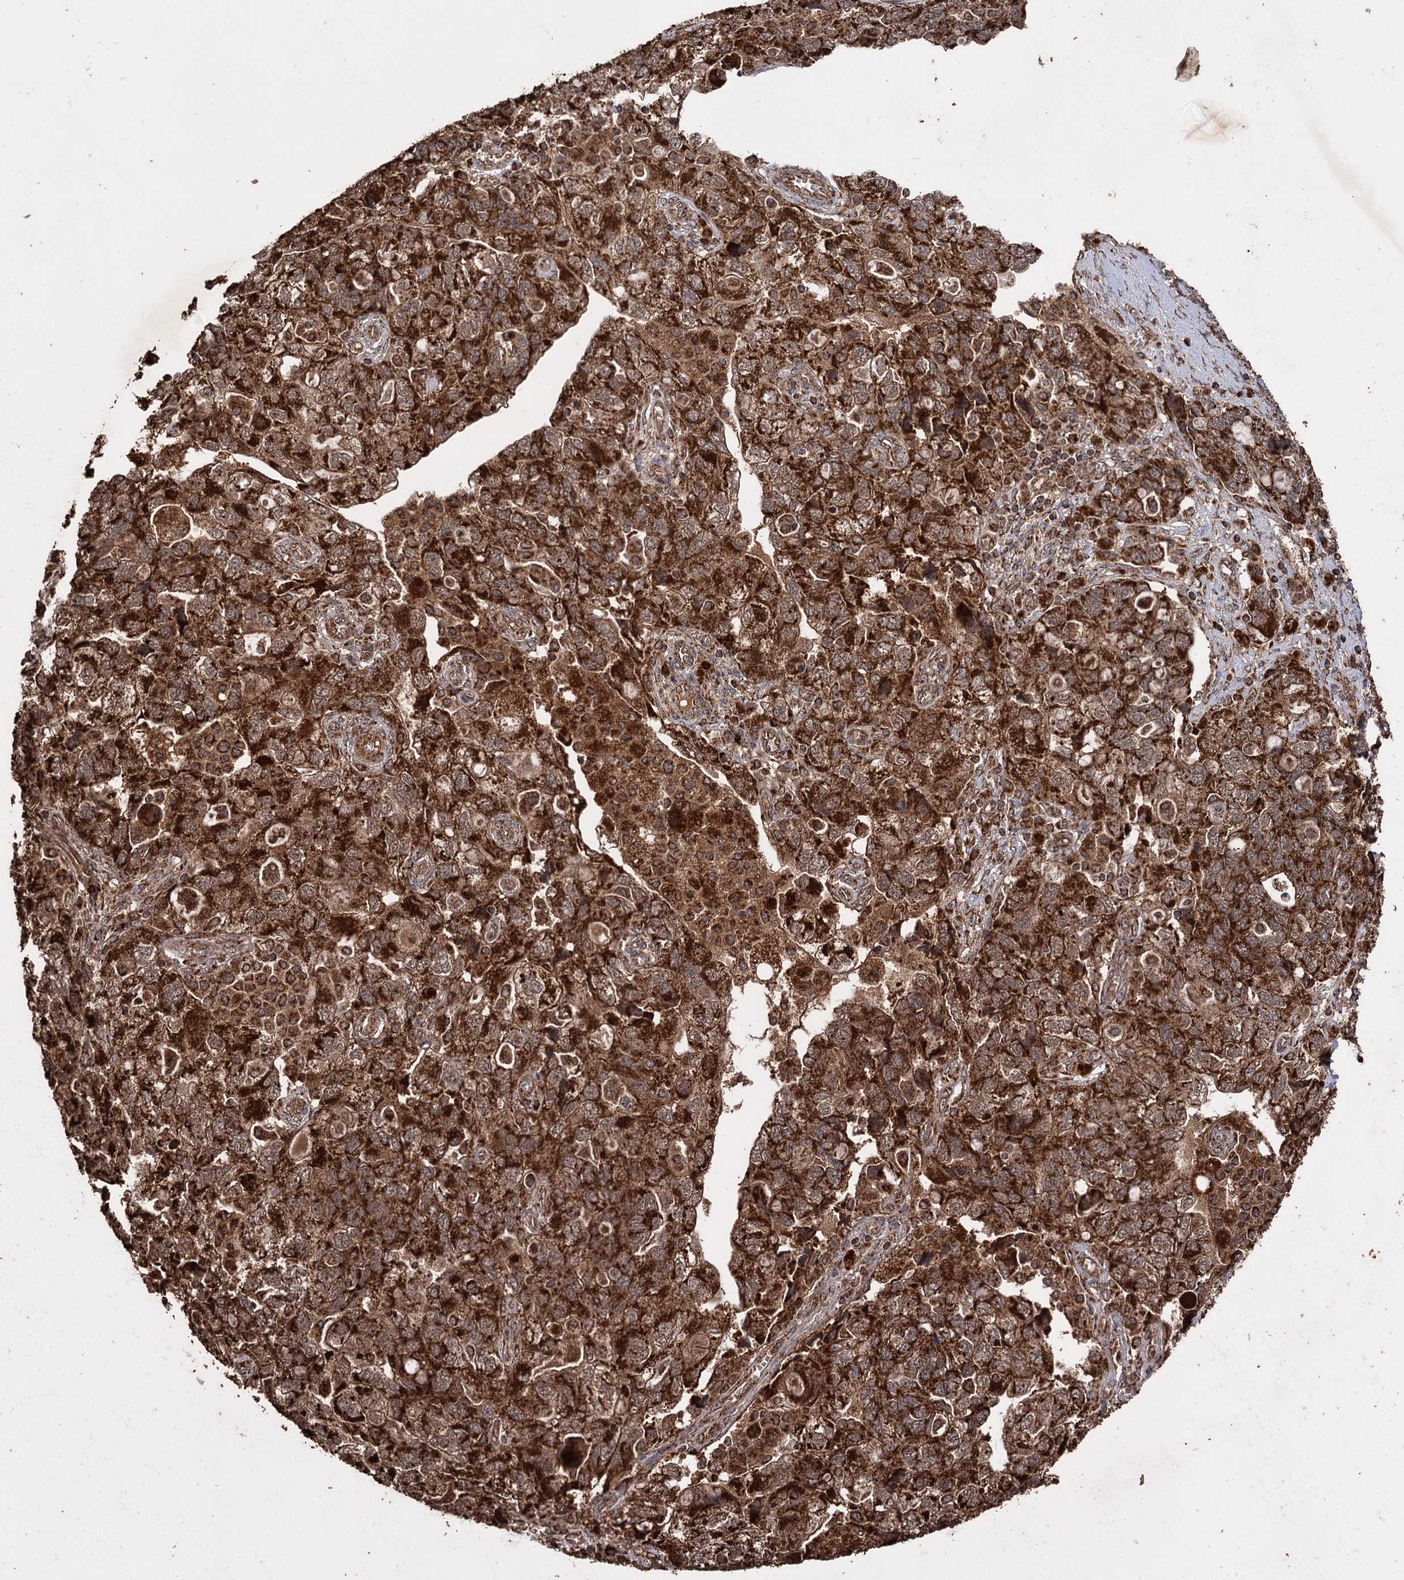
{"staining": {"intensity": "strong", "quantity": ">75%", "location": "cytoplasmic/membranous"}, "tissue": "ovarian cancer", "cell_type": "Tumor cells", "image_type": "cancer", "snomed": [{"axis": "morphology", "description": "Carcinoma, NOS"}, {"axis": "morphology", "description": "Cystadenocarcinoma, serous, NOS"}, {"axis": "topography", "description": "Ovary"}], "caption": "Protein staining reveals strong cytoplasmic/membranous expression in about >75% of tumor cells in ovarian cancer (serous cystadenocarcinoma).", "gene": "IPO4", "patient": {"sex": "female", "age": 69}}